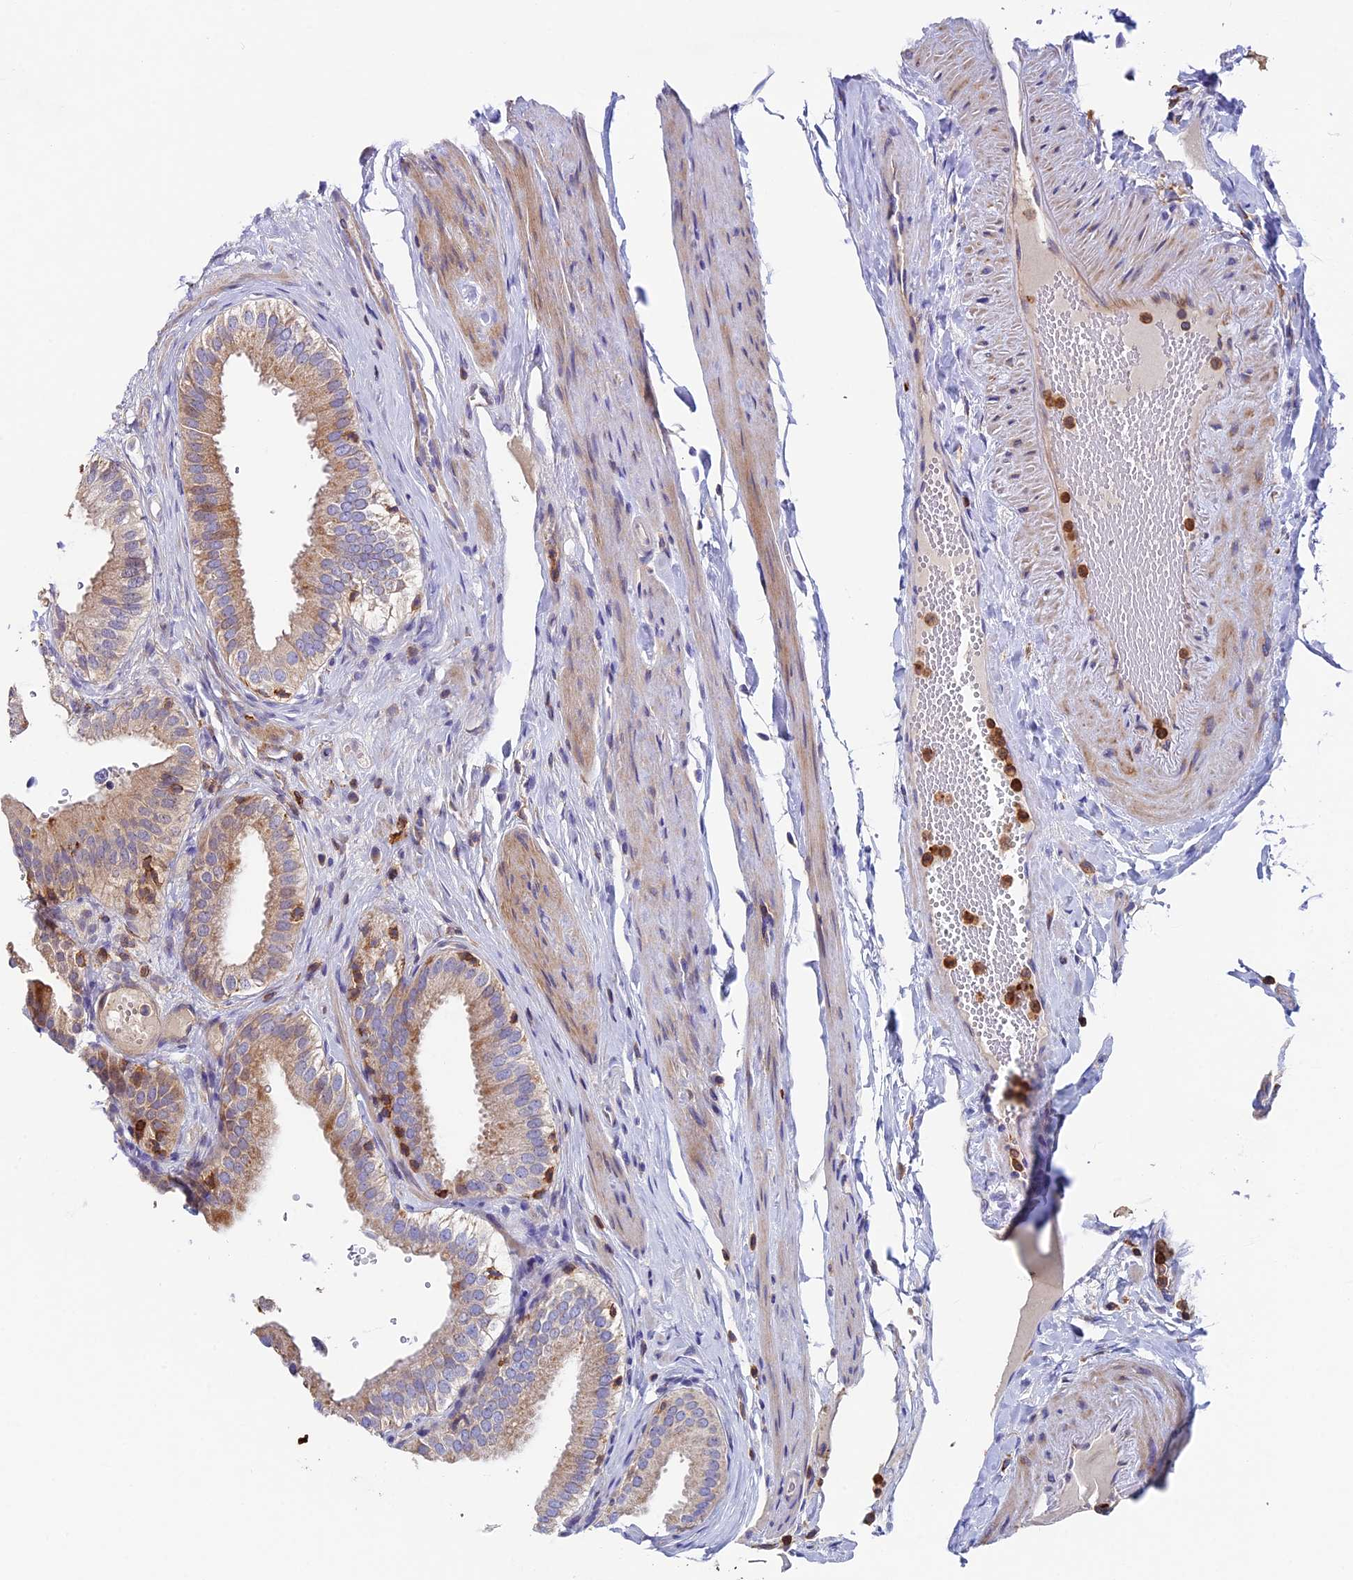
{"staining": {"intensity": "moderate", "quantity": "25%-75%", "location": "cytoplasmic/membranous"}, "tissue": "gallbladder", "cell_type": "Glandular cells", "image_type": "normal", "snomed": [{"axis": "morphology", "description": "Normal tissue, NOS"}, {"axis": "topography", "description": "Gallbladder"}], "caption": "Glandular cells show medium levels of moderate cytoplasmic/membranous expression in approximately 25%-75% of cells in normal gallbladder. (IHC, brightfield microscopy, high magnification).", "gene": "ADAT1", "patient": {"sex": "female", "age": 61}}